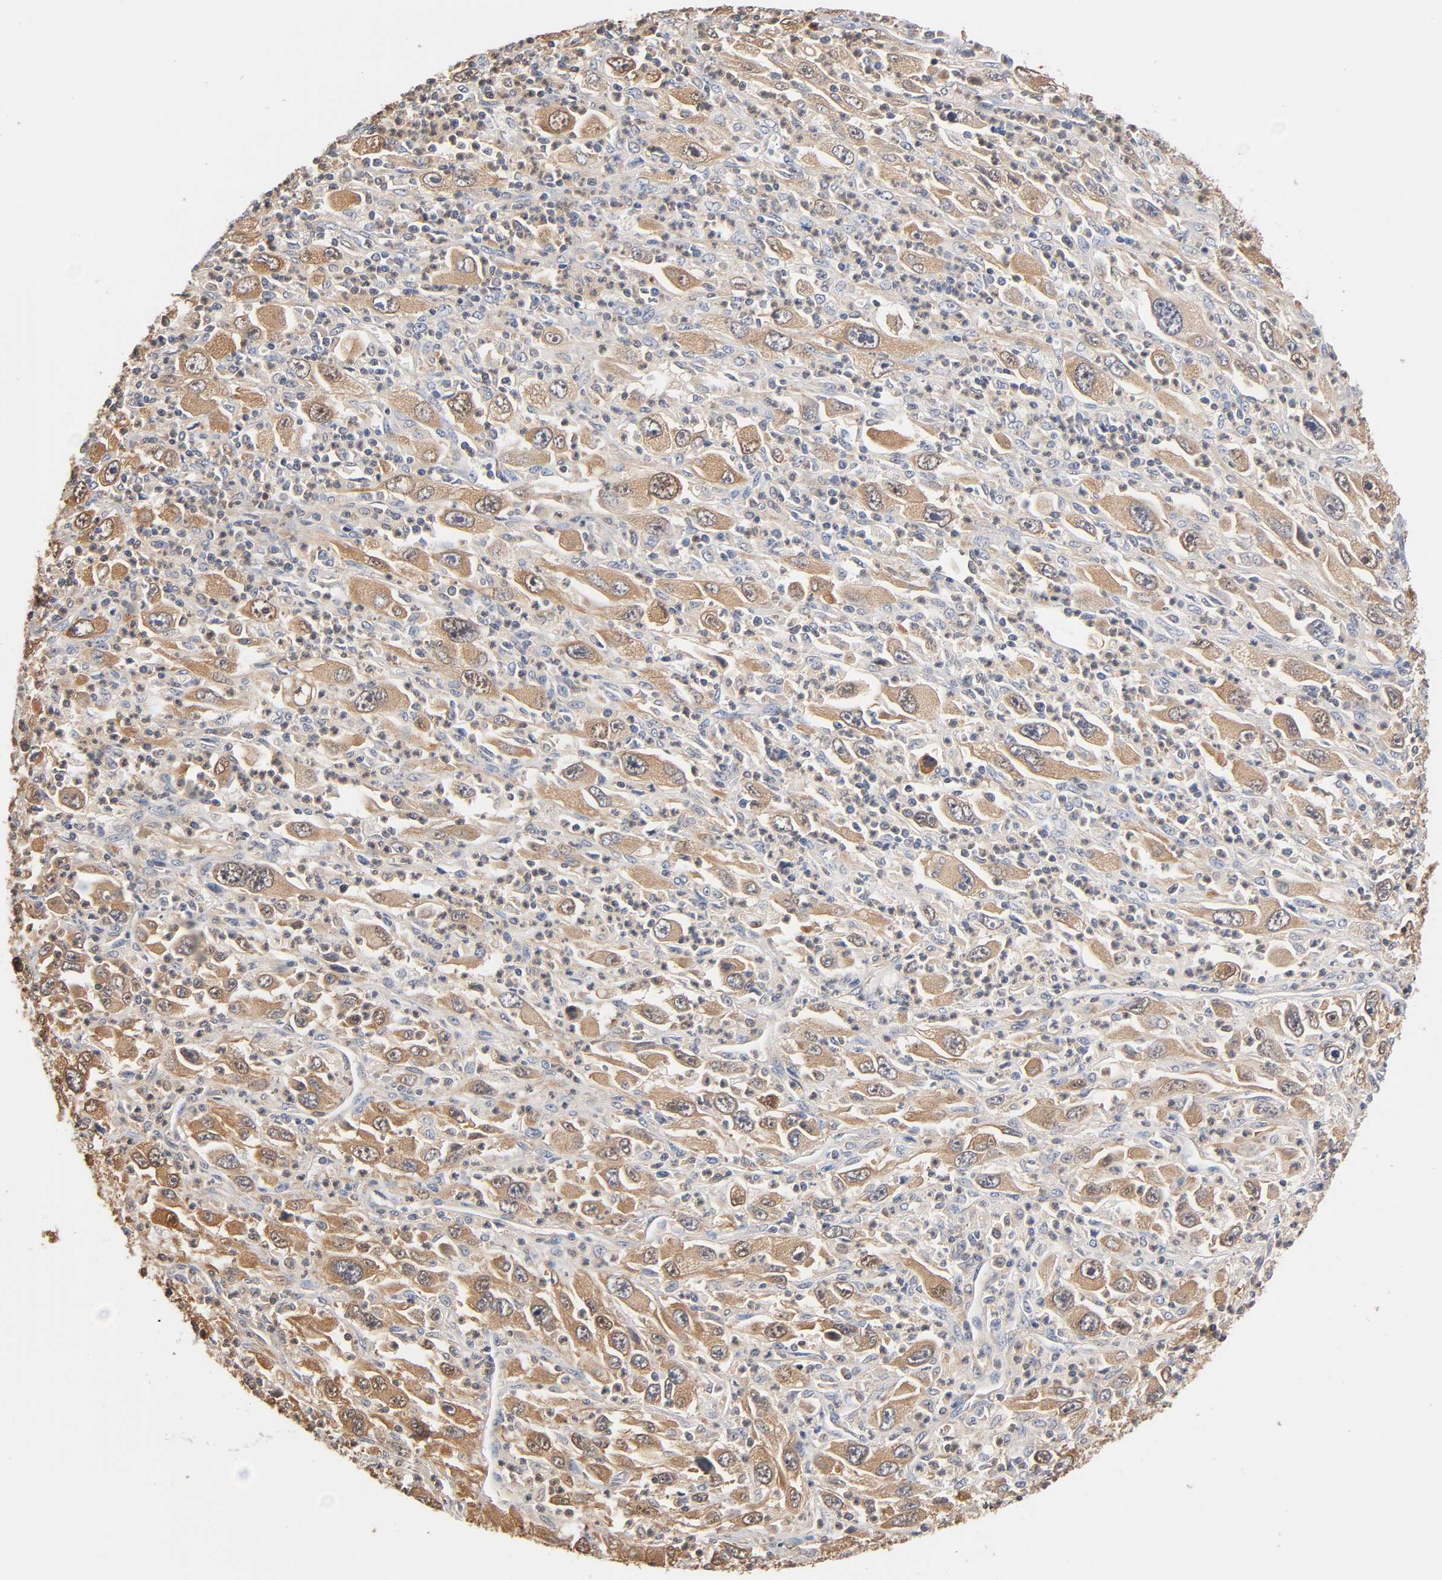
{"staining": {"intensity": "moderate", "quantity": ">75%", "location": "cytoplasmic/membranous"}, "tissue": "melanoma", "cell_type": "Tumor cells", "image_type": "cancer", "snomed": [{"axis": "morphology", "description": "Malignant melanoma, Metastatic site"}, {"axis": "topography", "description": "Skin"}], "caption": "Tumor cells exhibit medium levels of moderate cytoplasmic/membranous staining in about >75% of cells in malignant melanoma (metastatic site). Nuclei are stained in blue.", "gene": "ALDOA", "patient": {"sex": "female", "age": 56}}